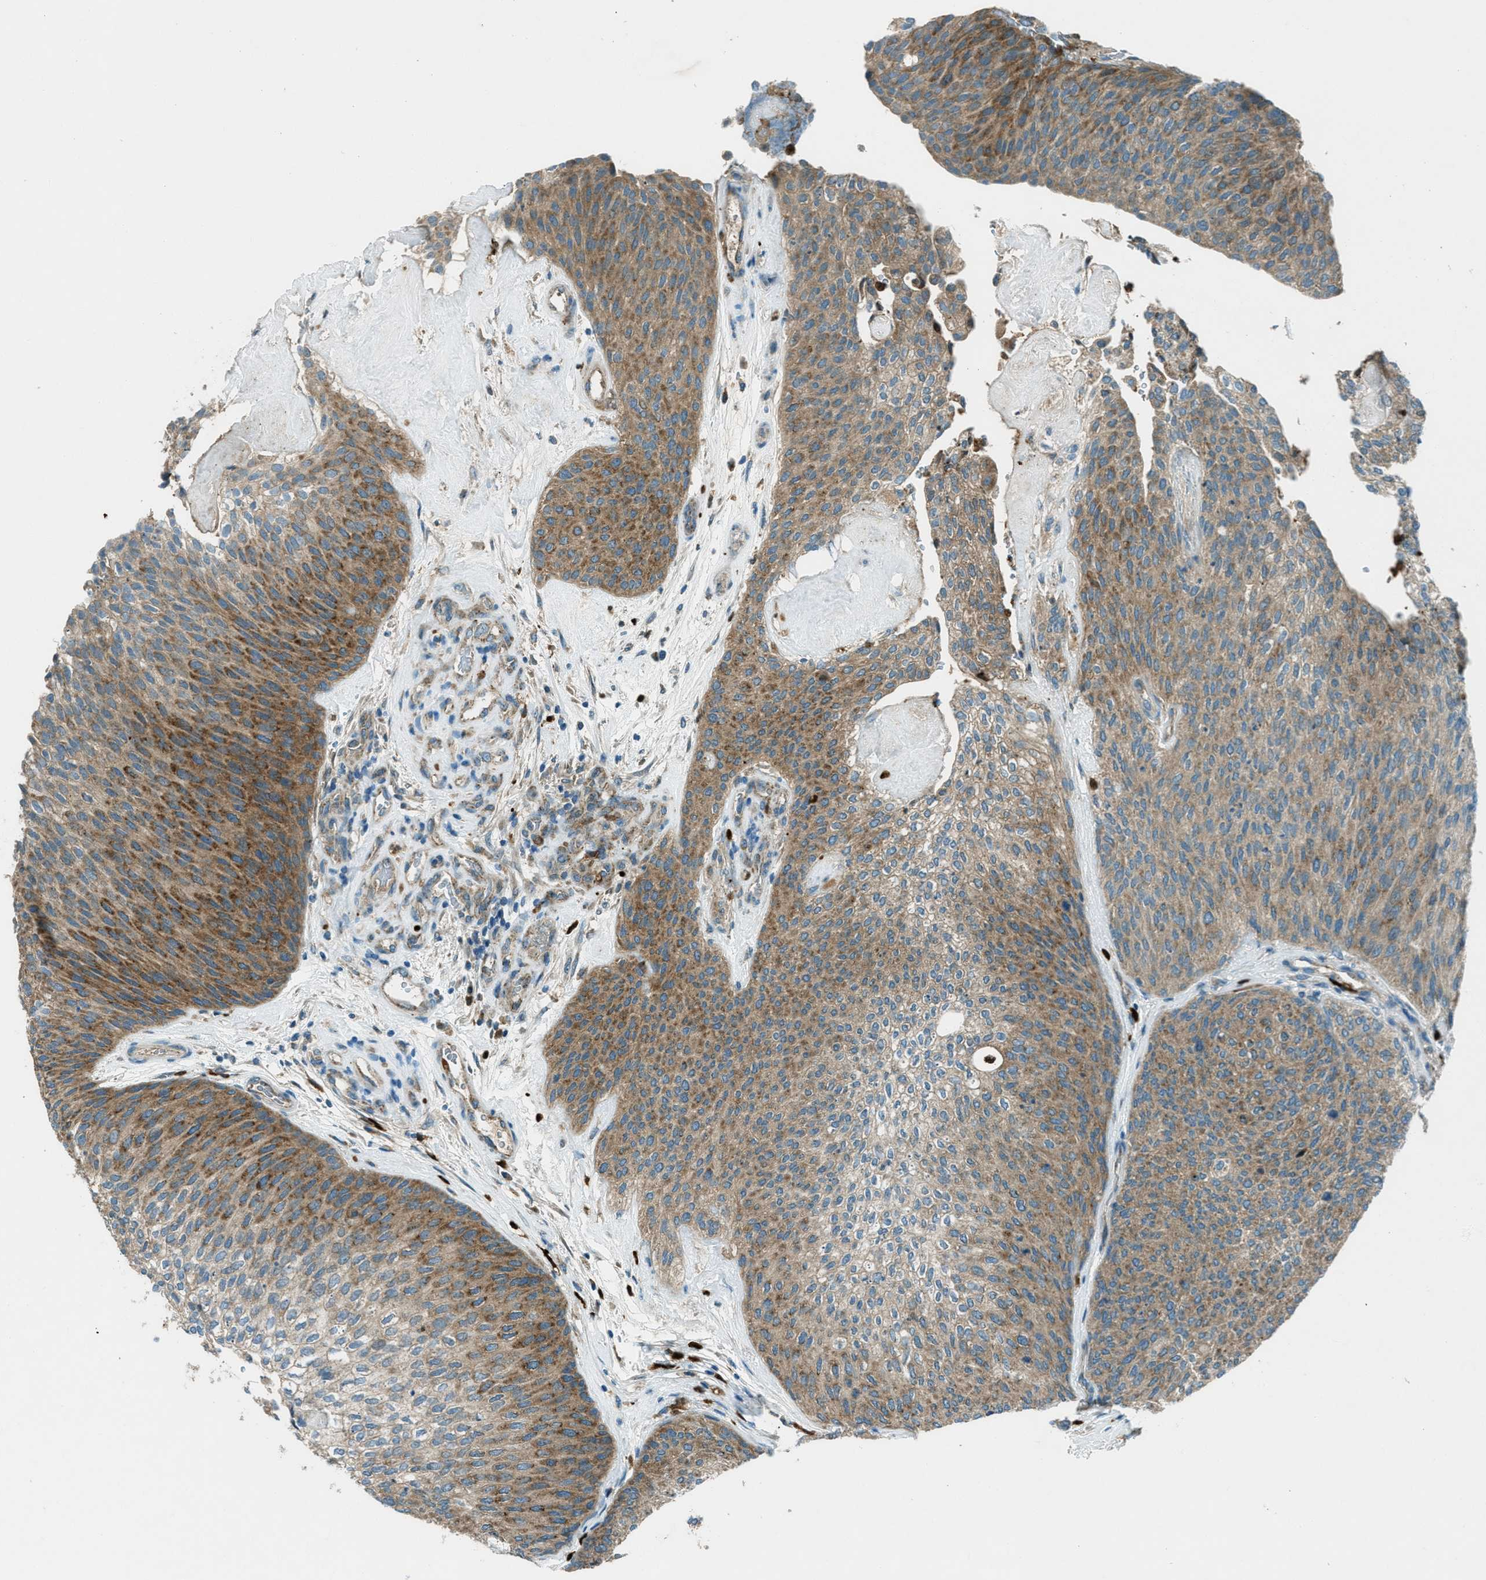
{"staining": {"intensity": "moderate", "quantity": ">75%", "location": "cytoplasmic/membranous"}, "tissue": "urothelial cancer", "cell_type": "Tumor cells", "image_type": "cancer", "snomed": [{"axis": "morphology", "description": "Urothelial carcinoma, Low grade"}, {"axis": "topography", "description": "Urinary bladder"}], "caption": "IHC (DAB) staining of human urothelial carcinoma (low-grade) reveals moderate cytoplasmic/membranous protein positivity in approximately >75% of tumor cells.", "gene": "FAR1", "patient": {"sex": "female", "age": 79}}